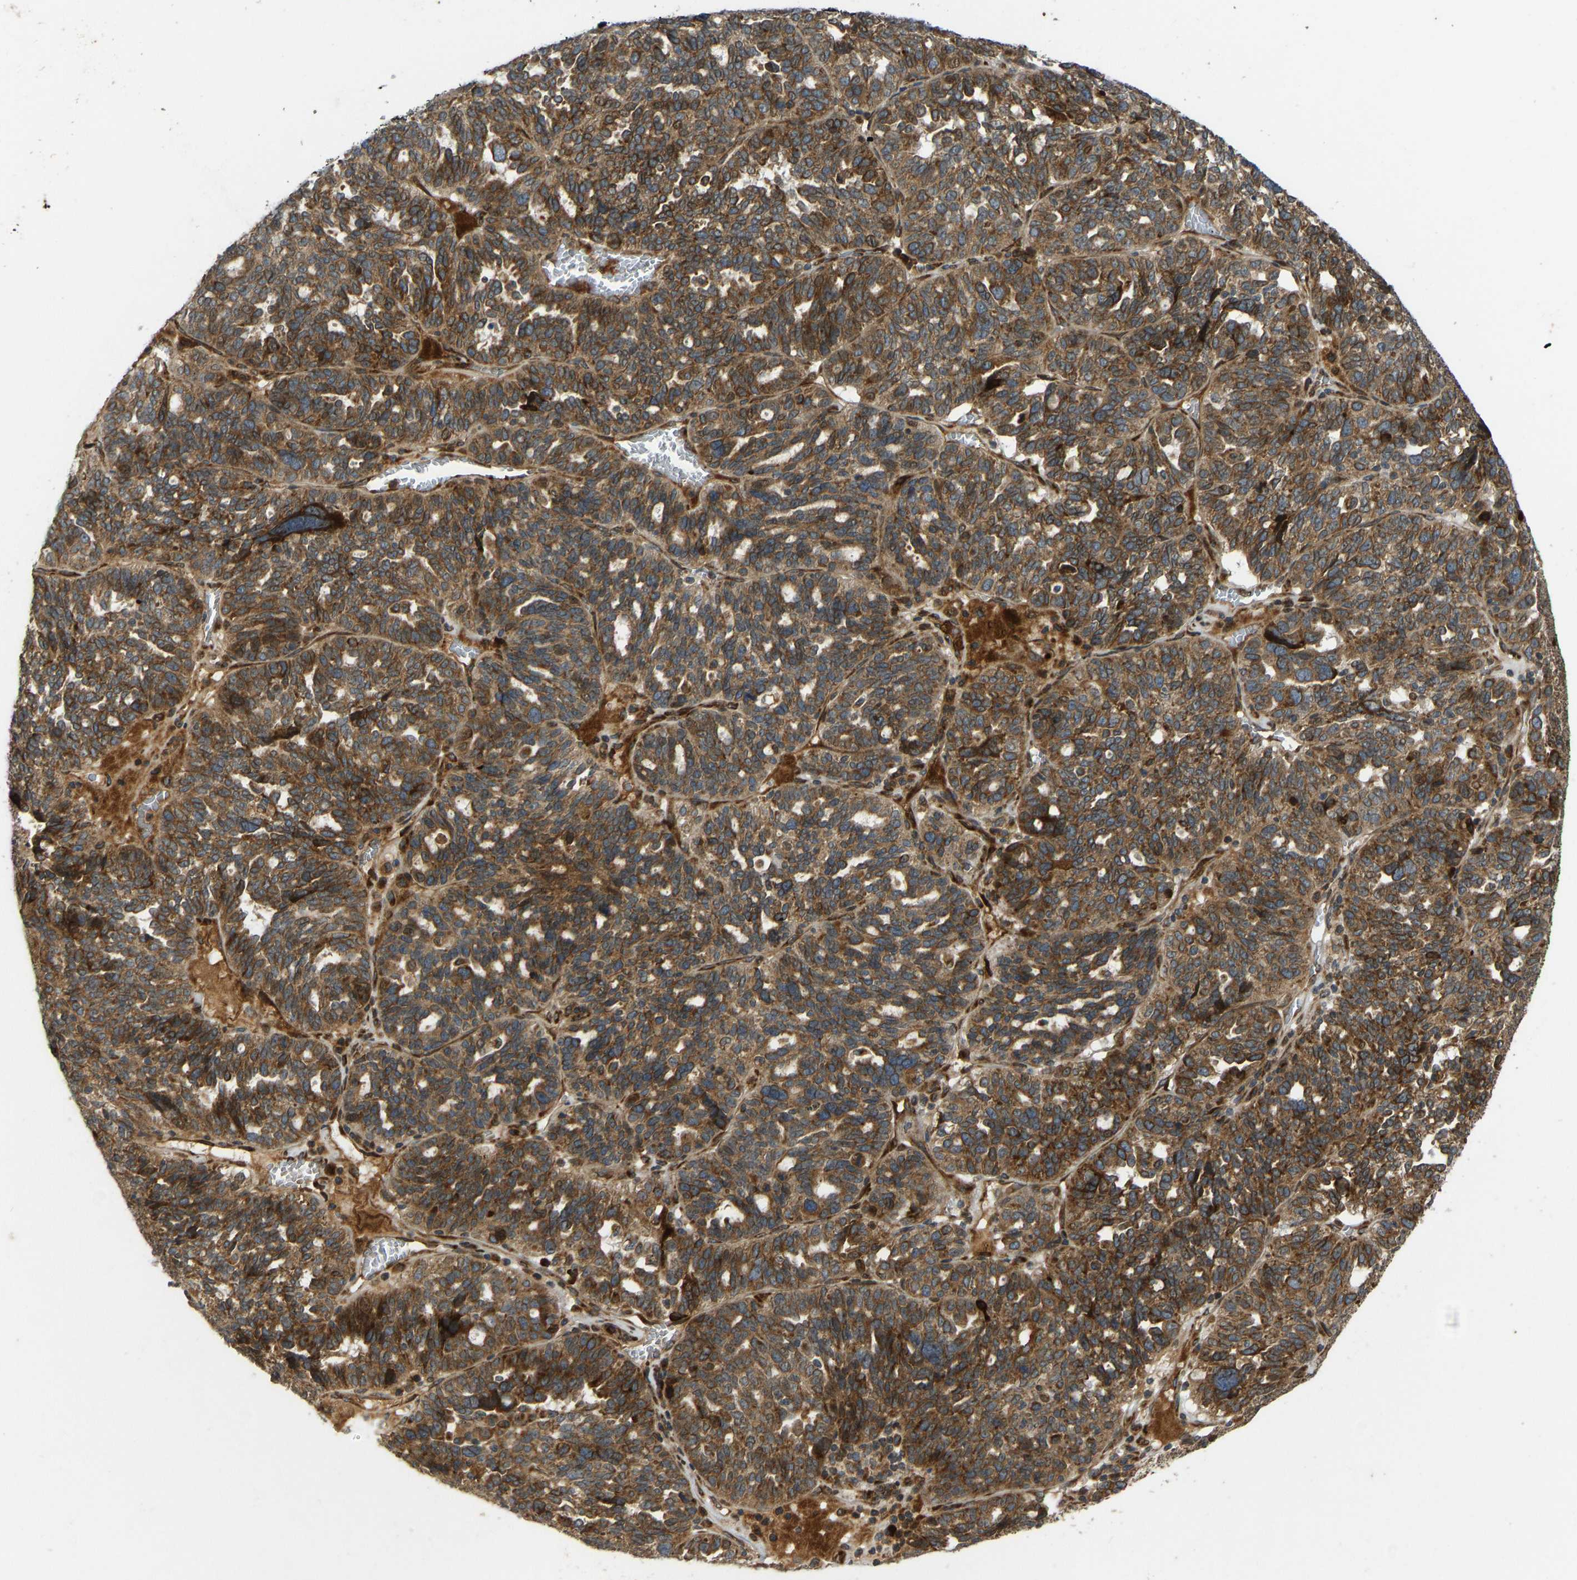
{"staining": {"intensity": "strong", "quantity": ">75%", "location": "cytoplasmic/membranous"}, "tissue": "ovarian cancer", "cell_type": "Tumor cells", "image_type": "cancer", "snomed": [{"axis": "morphology", "description": "Cystadenocarcinoma, serous, NOS"}, {"axis": "topography", "description": "Ovary"}], "caption": "A histopathology image of ovarian cancer (serous cystadenocarcinoma) stained for a protein exhibits strong cytoplasmic/membranous brown staining in tumor cells.", "gene": "RPN2", "patient": {"sex": "female", "age": 59}}